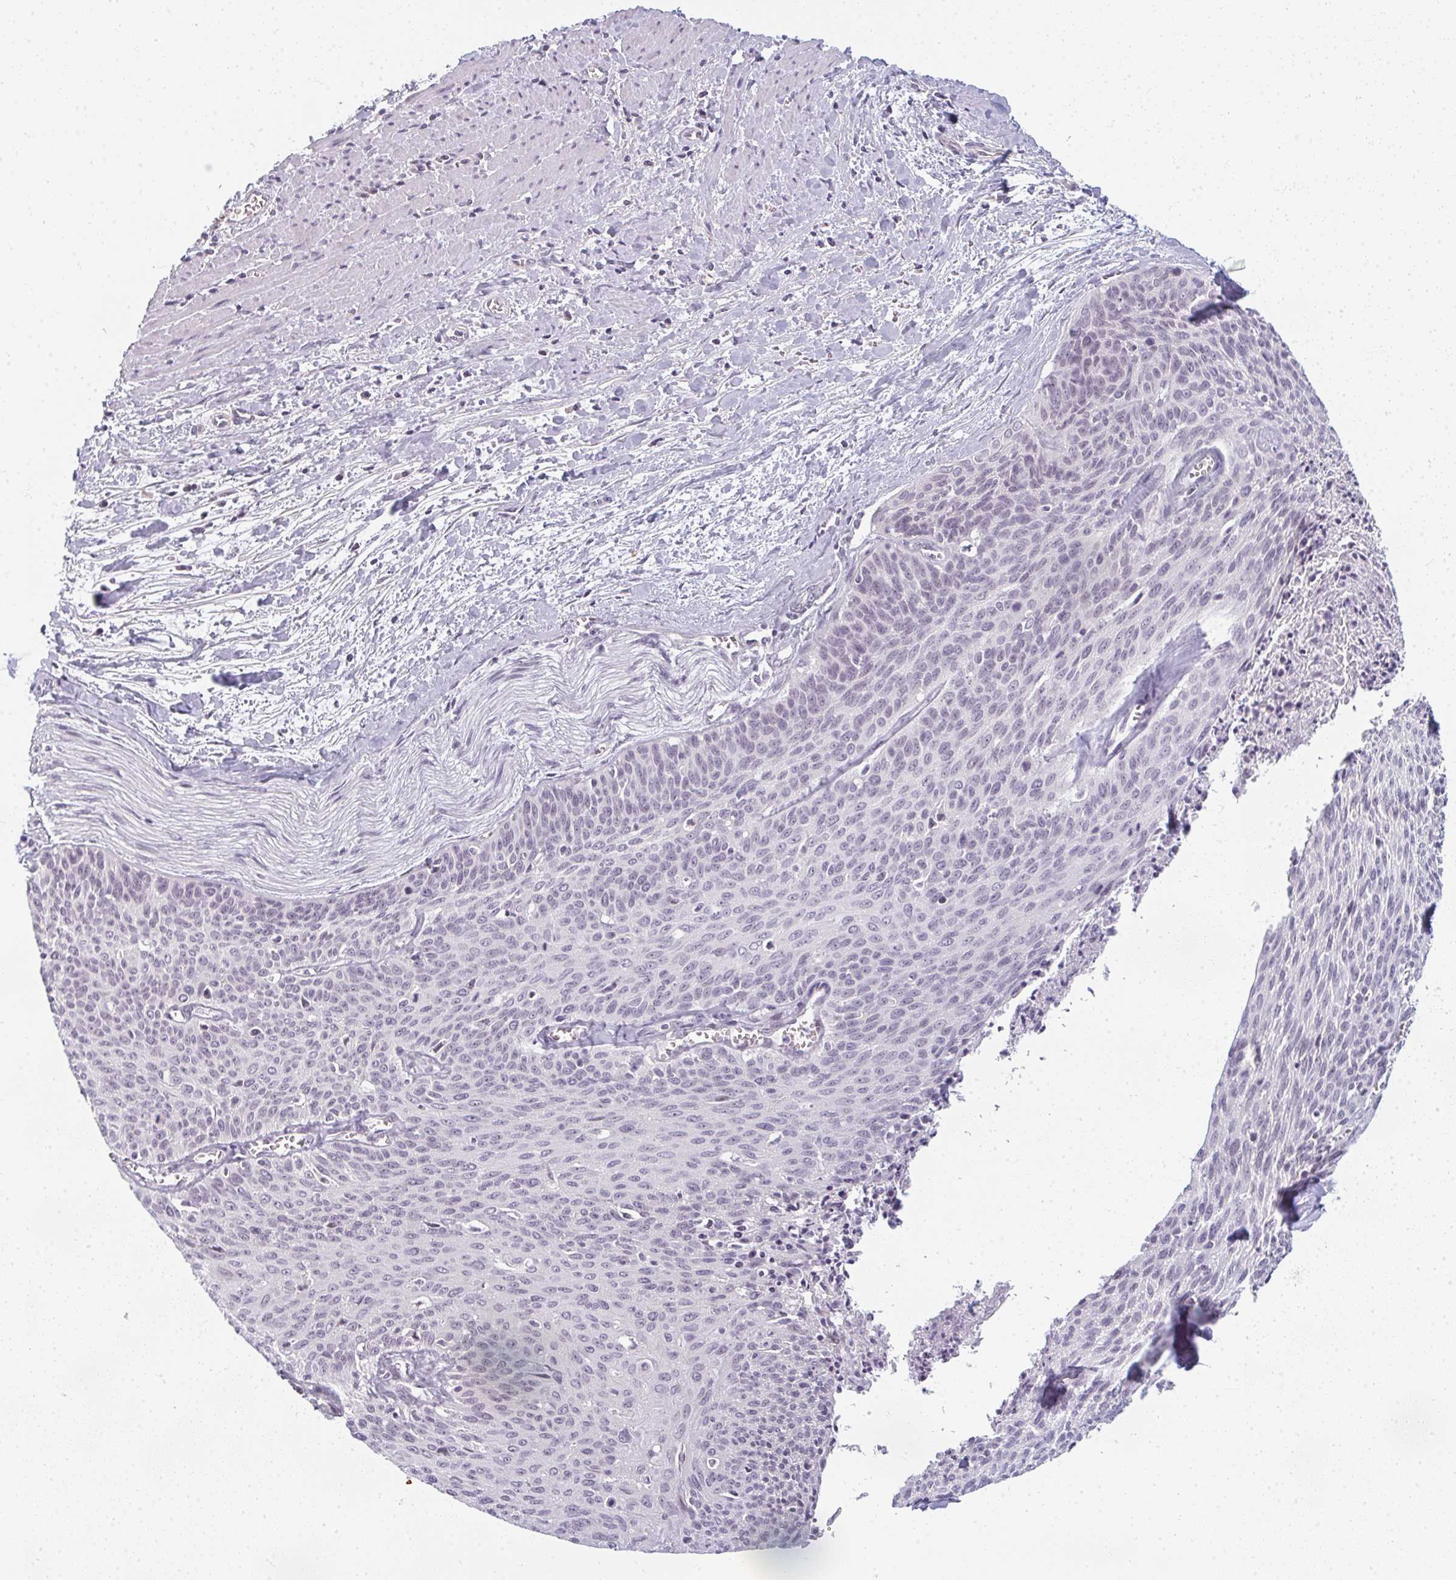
{"staining": {"intensity": "negative", "quantity": "none", "location": "none"}, "tissue": "cervical cancer", "cell_type": "Tumor cells", "image_type": "cancer", "snomed": [{"axis": "morphology", "description": "Squamous cell carcinoma, NOS"}, {"axis": "topography", "description": "Cervix"}], "caption": "DAB (3,3'-diaminobenzidine) immunohistochemical staining of human cervical cancer demonstrates no significant expression in tumor cells. The staining was performed using DAB to visualize the protein expression in brown, while the nuclei were stained in blue with hematoxylin (Magnification: 20x).", "gene": "RBBP6", "patient": {"sex": "female", "age": 55}}